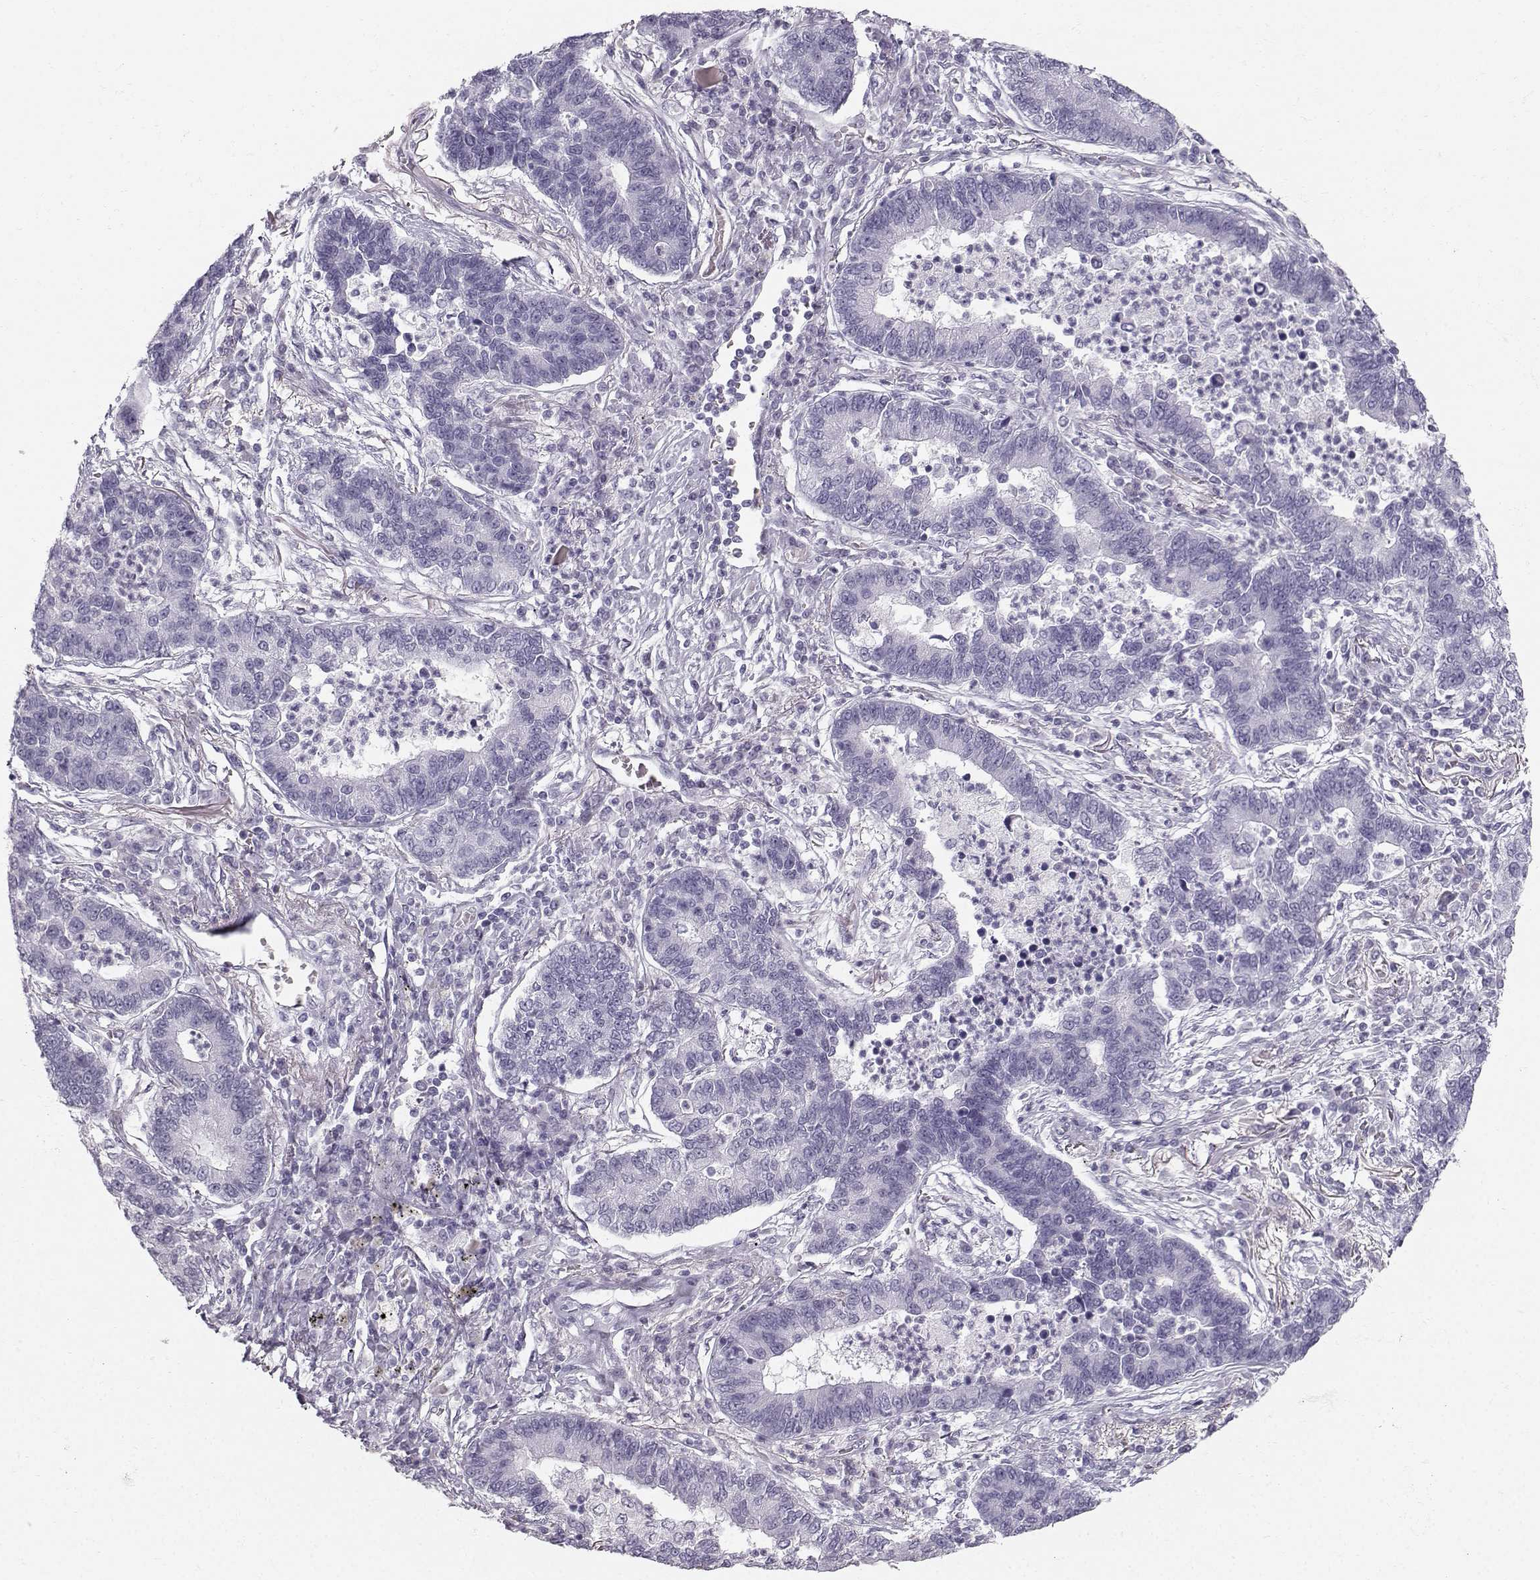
{"staining": {"intensity": "negative", "quantity": "none", "location": "none"}, "tissue": "lung cancer", "cell_type": "Tumor cells", "image_type": "cancer", "snomed": [{"axis": "morphology", "description": "Adenocarcinoma, NOS"}, {"axis": "topography", "description": "Lung"}], "caption": "There is no significant staining in tumor cells of lung cancer (adenocarcinoma).", "gene": "CASR", "patient": {"sex": "female", "age": 57}}